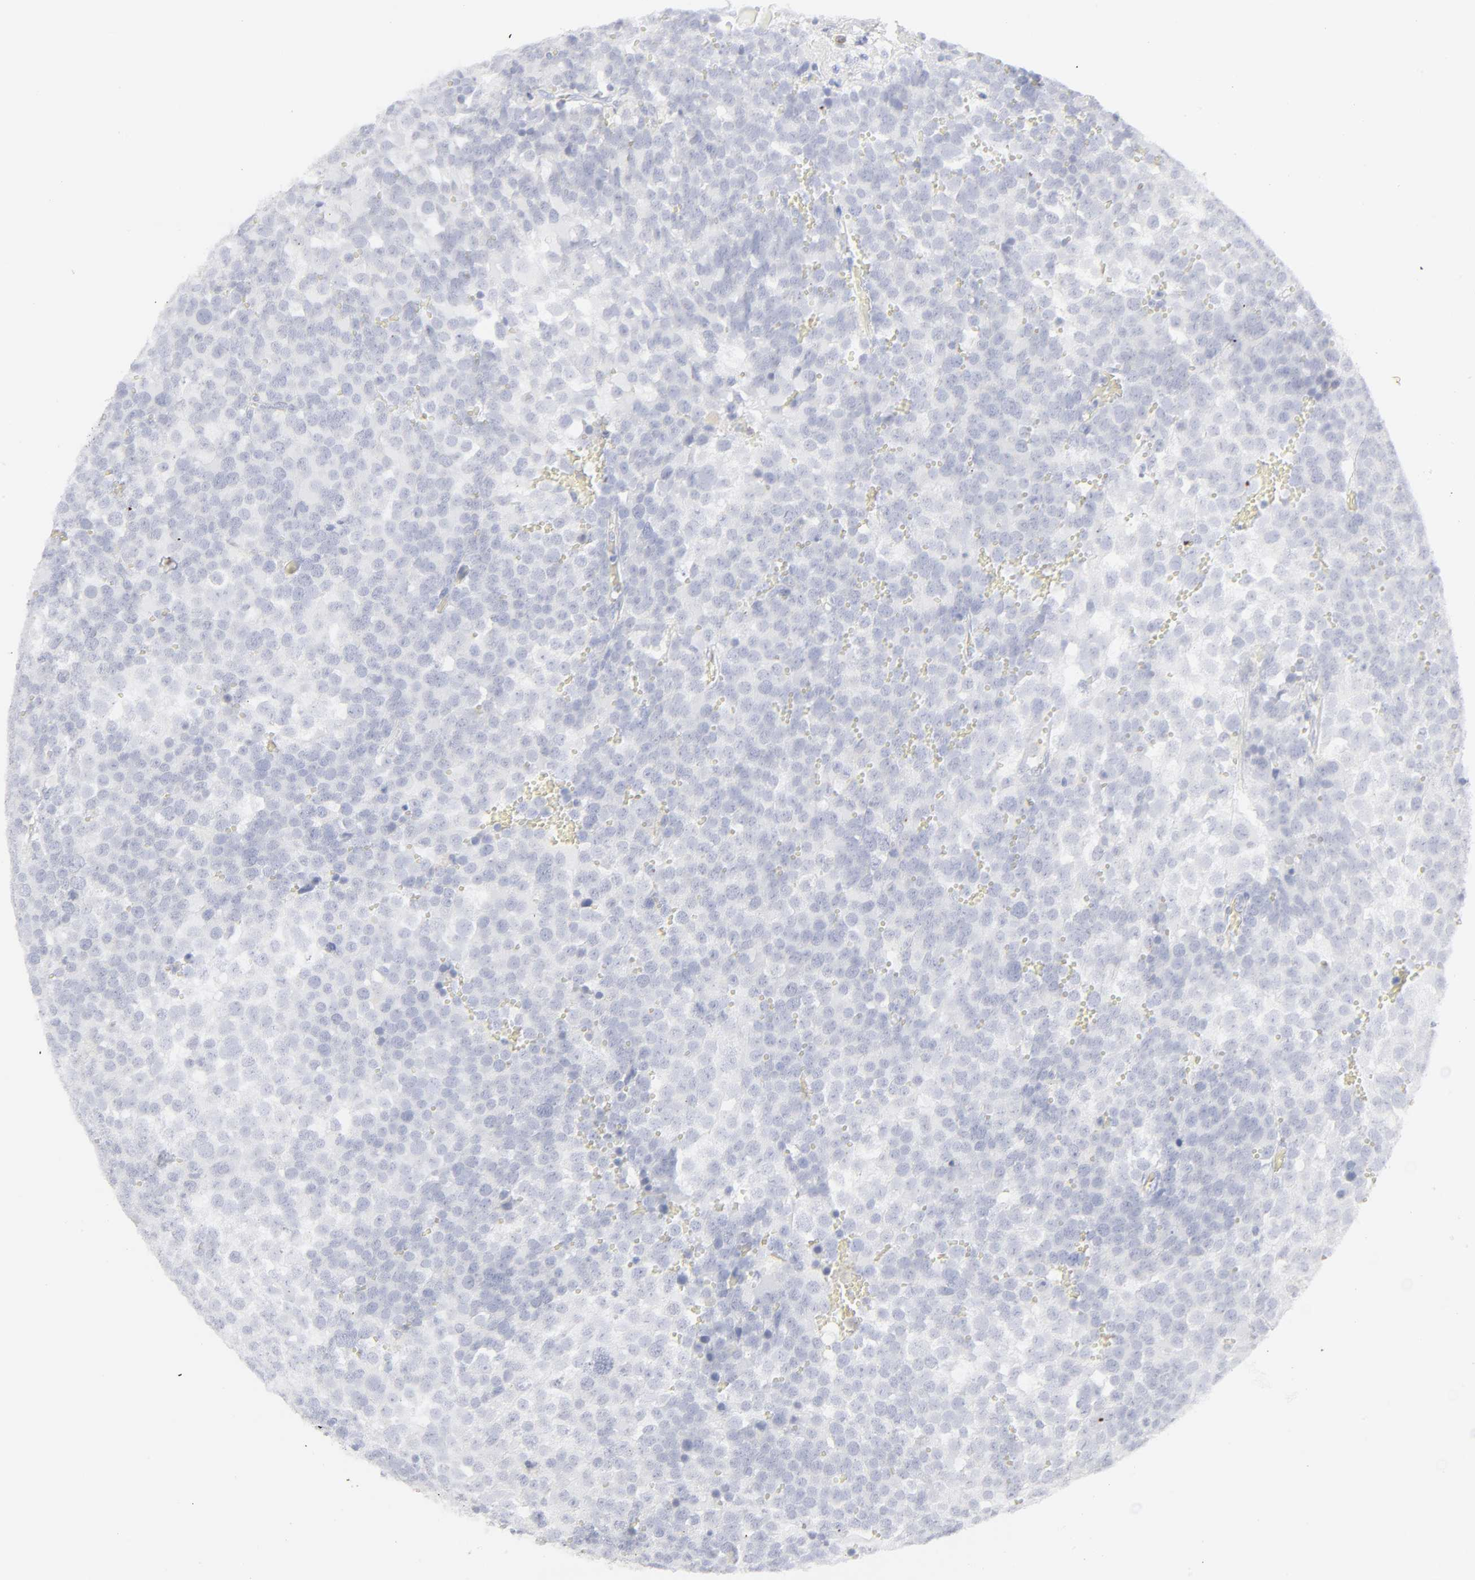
{"staining": {"intensity": "negative", "quantity": "none", "location": "none"}, "tissue": "testis cancer", "cell_type": "Tumor cells", "image_type": "cancer", "snomed": [{"axis": "morphology", "description": "Seminoma, NOS"}, {"axis": "topography", "description": "Testis"}], "caption": "IHC micrograph of neoplastic tissue: human testis cancer (seminoma) stained with DAB demonstrates no significant protein positivity in tumor cells.", "gene": "CCR7", "patient": {"sex": "male", "age": 71}}